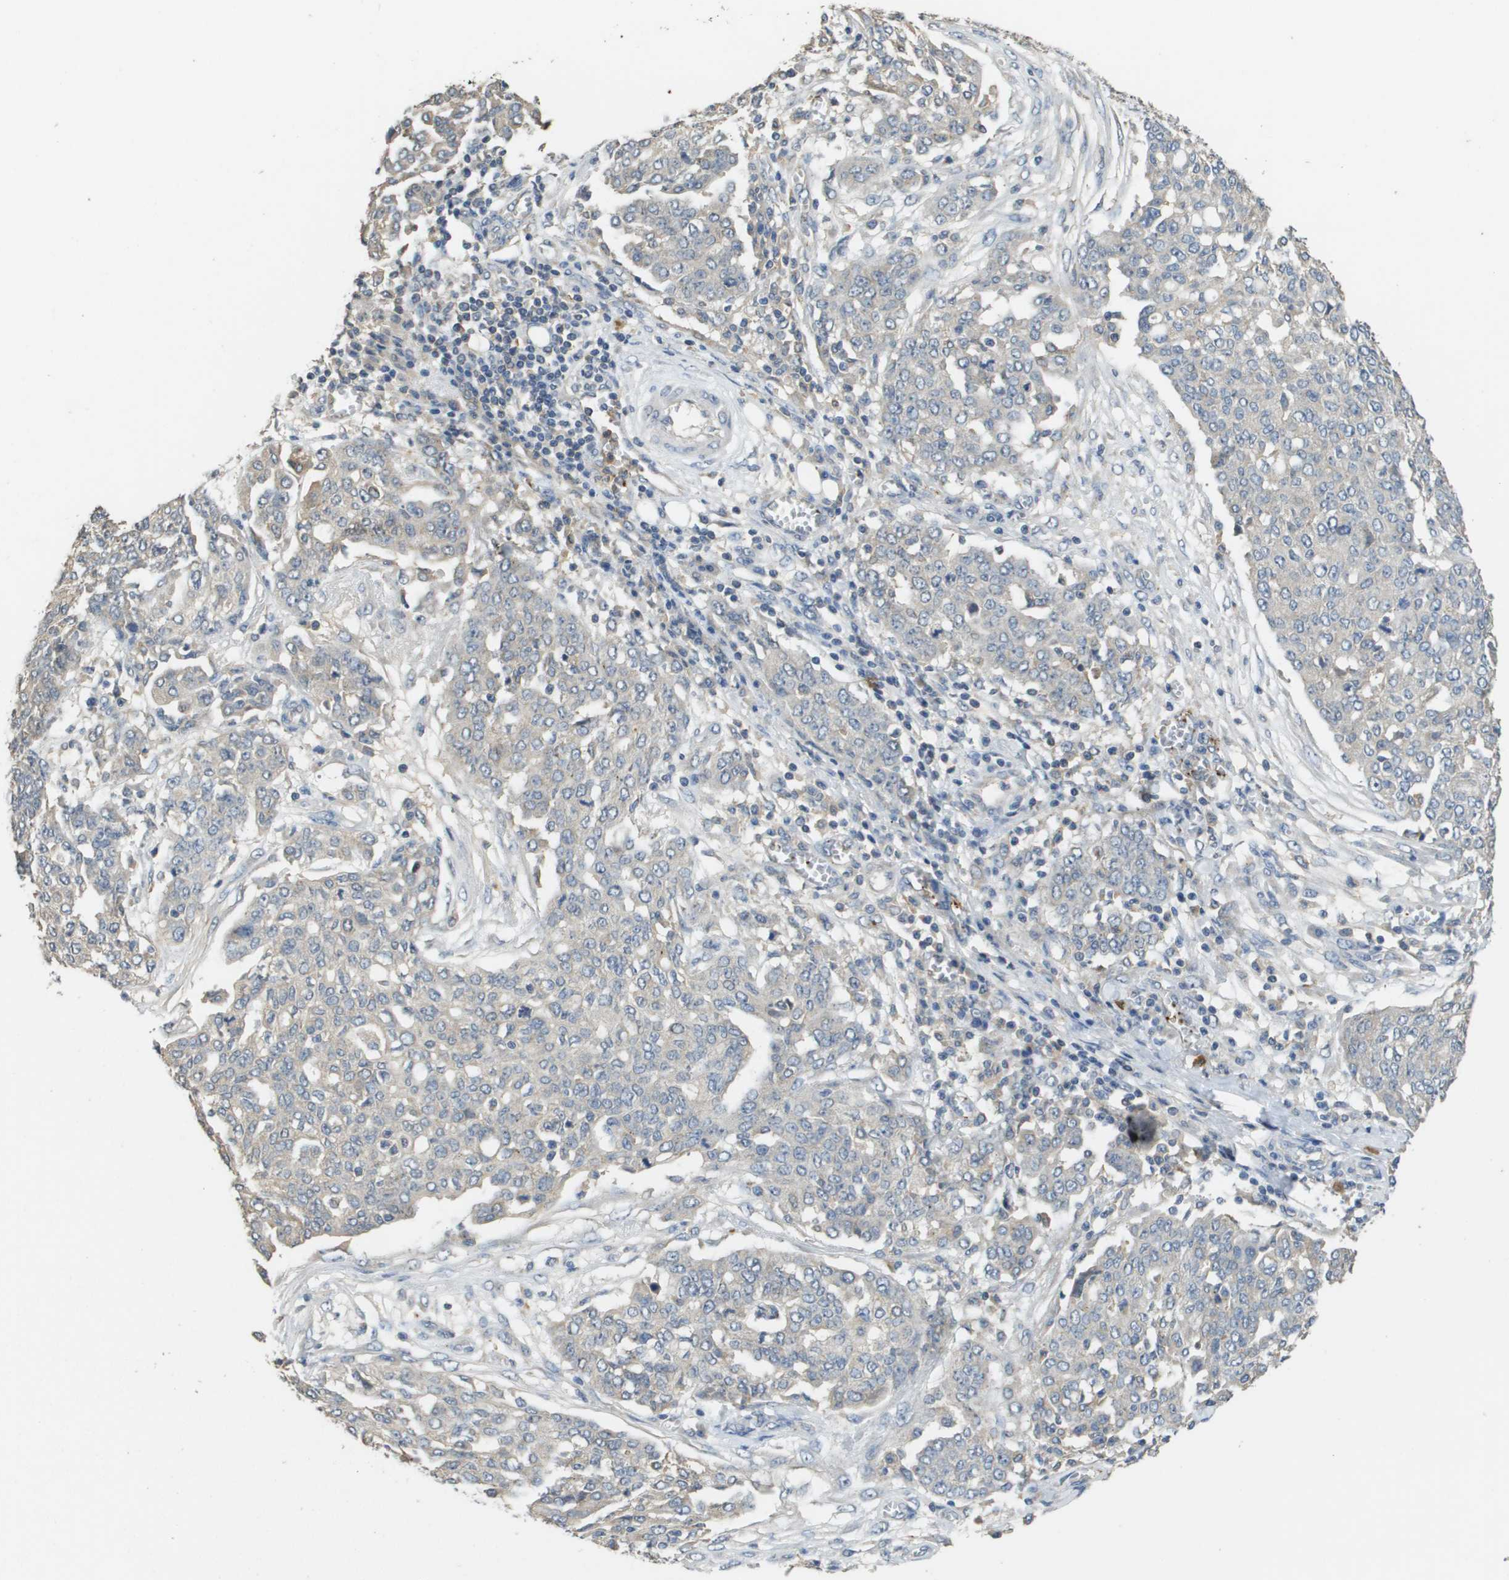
{"staining": {"intensity": "negative", "quantity": "none", "location": "none"}, "tissue": "ovarian cancer", "cell_type": "Tumor cells", "image_type": "cancer", "snomed": [{"axis": "morphology", "description": "Cystadenocarcinoma, serous, NOS"}, {"axis": "topography", "description": "Soft tissue"}, {"axis": "topography", "description": "Ovary"}], "caption": "This is an IHC photomicrograph of human ovarian cancer. There is no expression in tumor cells.", "gene": "RAB27B", "patient": {"sex": "female", "age": 57}}